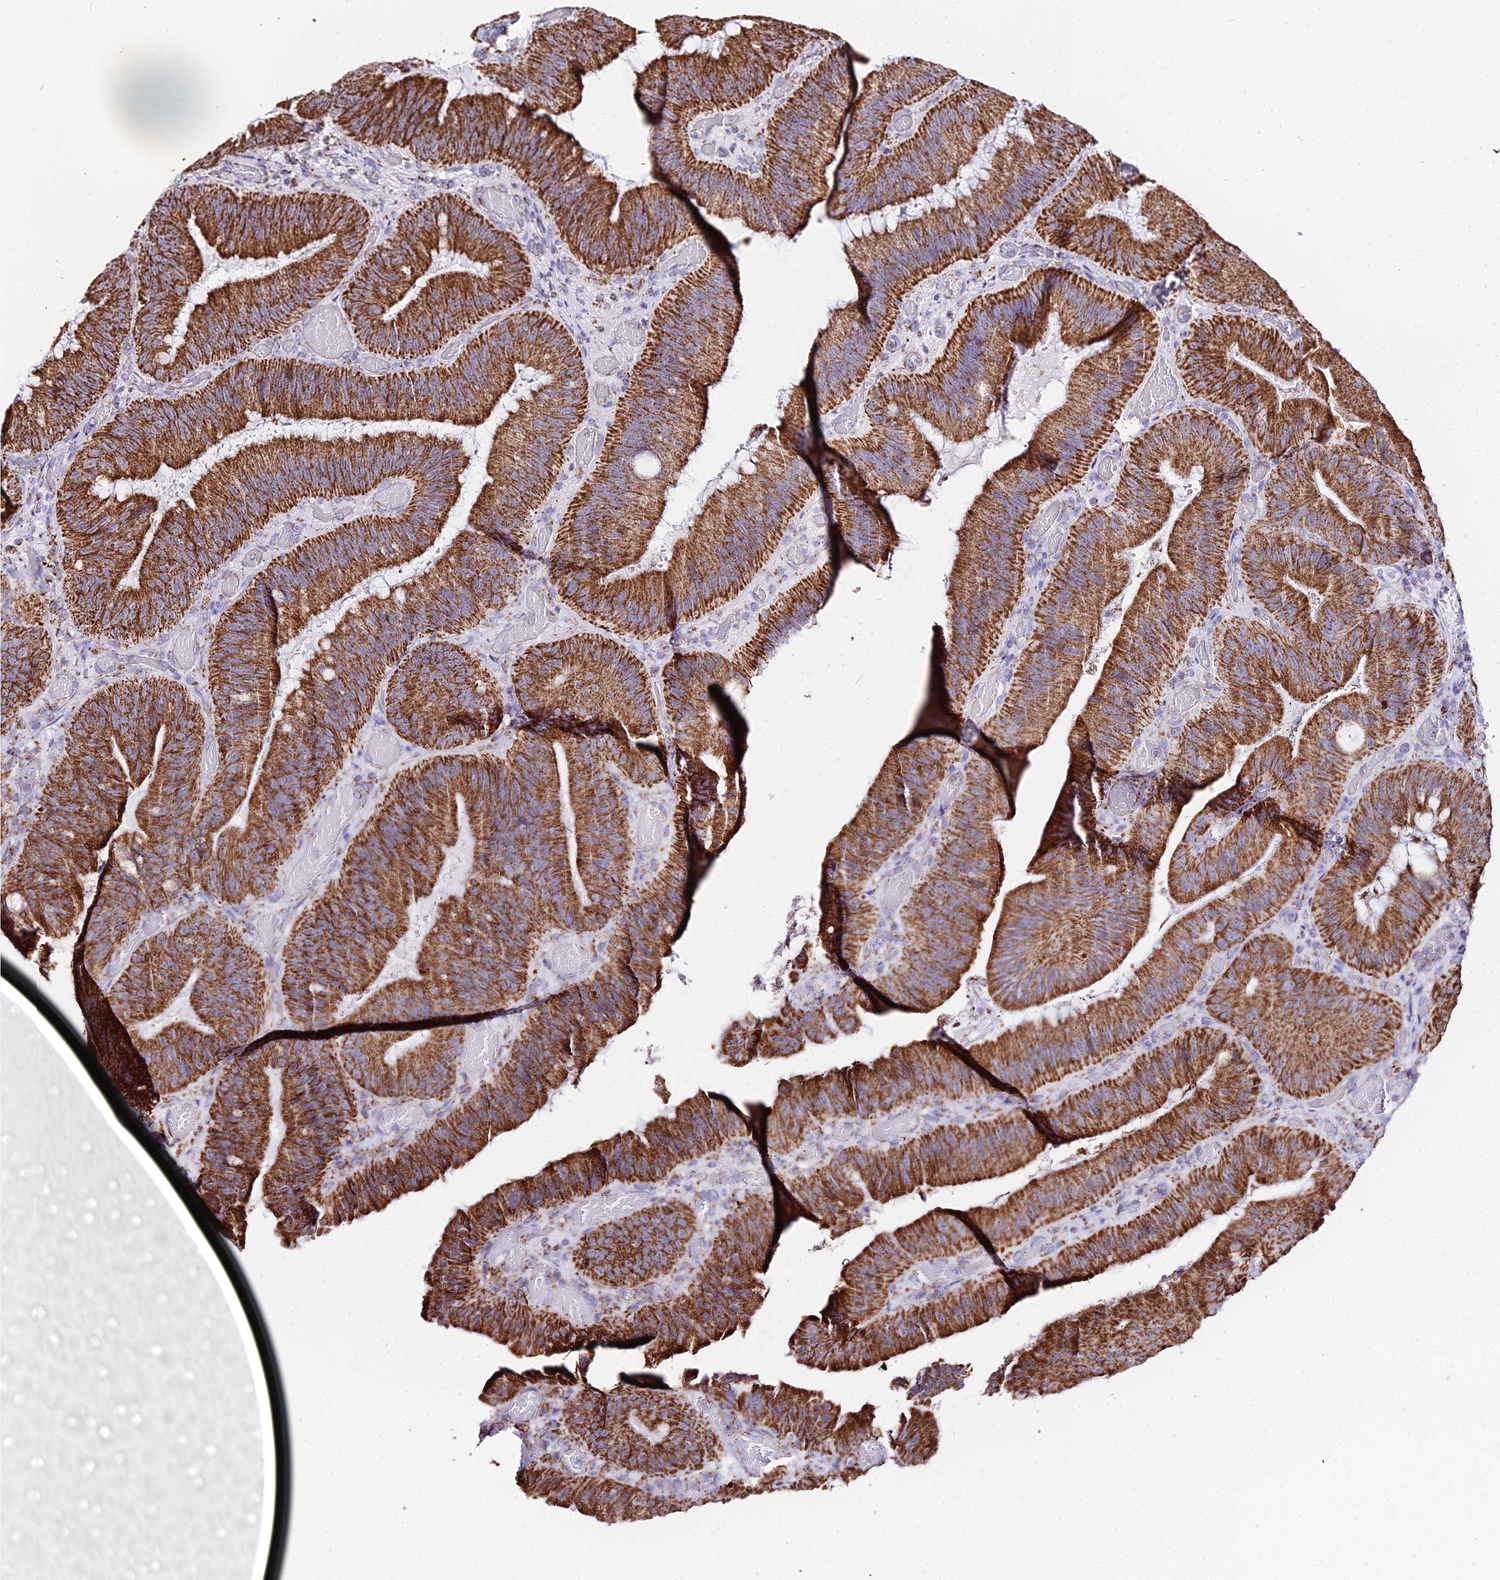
{"staining": {"intensity": "strong", "quantity": ">75%", "location": "cytoplasmic/membranous"}, "tissue": "colorectal cancer", "cell_type": "Tumor cells", "image_type": "cancer", "snomed": [{"axis": "morphology", "description": "Adenocarcinoma, NOS"}, {"axis": "topography", "description": "Colon"}], "caption": "The micrograph demonstrates staining of colorectal cancer (adenocarcinoma), revealing strong cytoplasmic/membranous protein positivity (brown color) within tumor cells. The staining was performed using DAB (3,3'-diaminobenzidine) to visualize the protein expression in brown, while the nuclei were stained in blue with hematoxylin (Magnification: 20x).", "gene": "ATP5PD", "patient": {"sex": "female", "age": 43}}